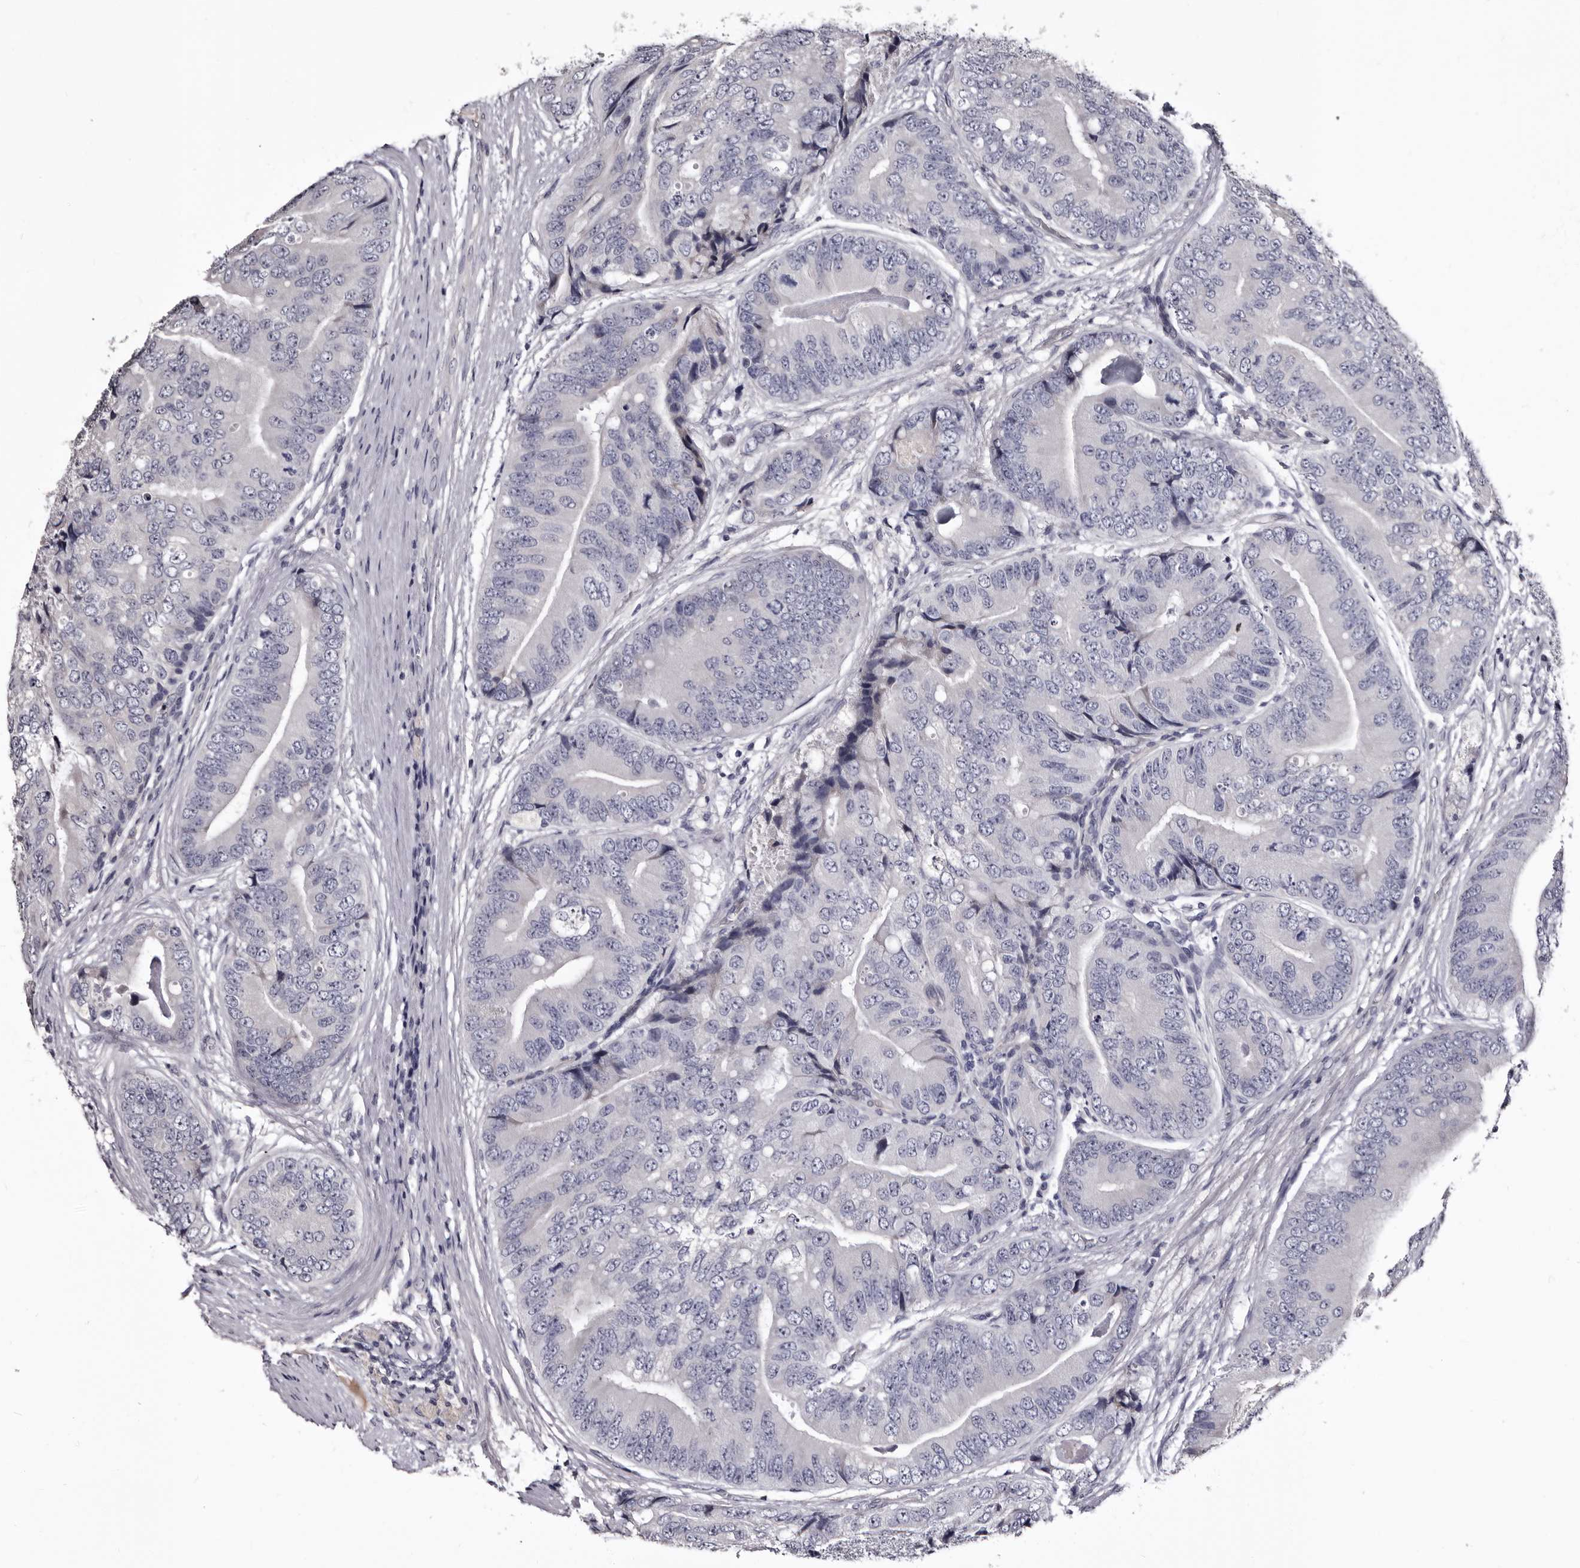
{"staining": {"intensity": "negative", "quantity": "none", "location": "none"}, "tissue": "prostate cancer", "cell_type": "Tumor cells", "image_type": "cancer", "snomed": [{"axis": "morphology", "description": "Adenocarcinoma, High grade"}, {"axis": "topography", "description": "Prostate"}], "caption": "An image of prostate cancer (high-grade adenocarcinoma) stained for a protein reveals no brown staining in tumor cells. Brightfield microscopy of IHC stained with DAB (brown) and hematoxylin (blue), captured at high magnification.", "gene": "BPGM", "patient": {"sex": "male", "age": 70}}